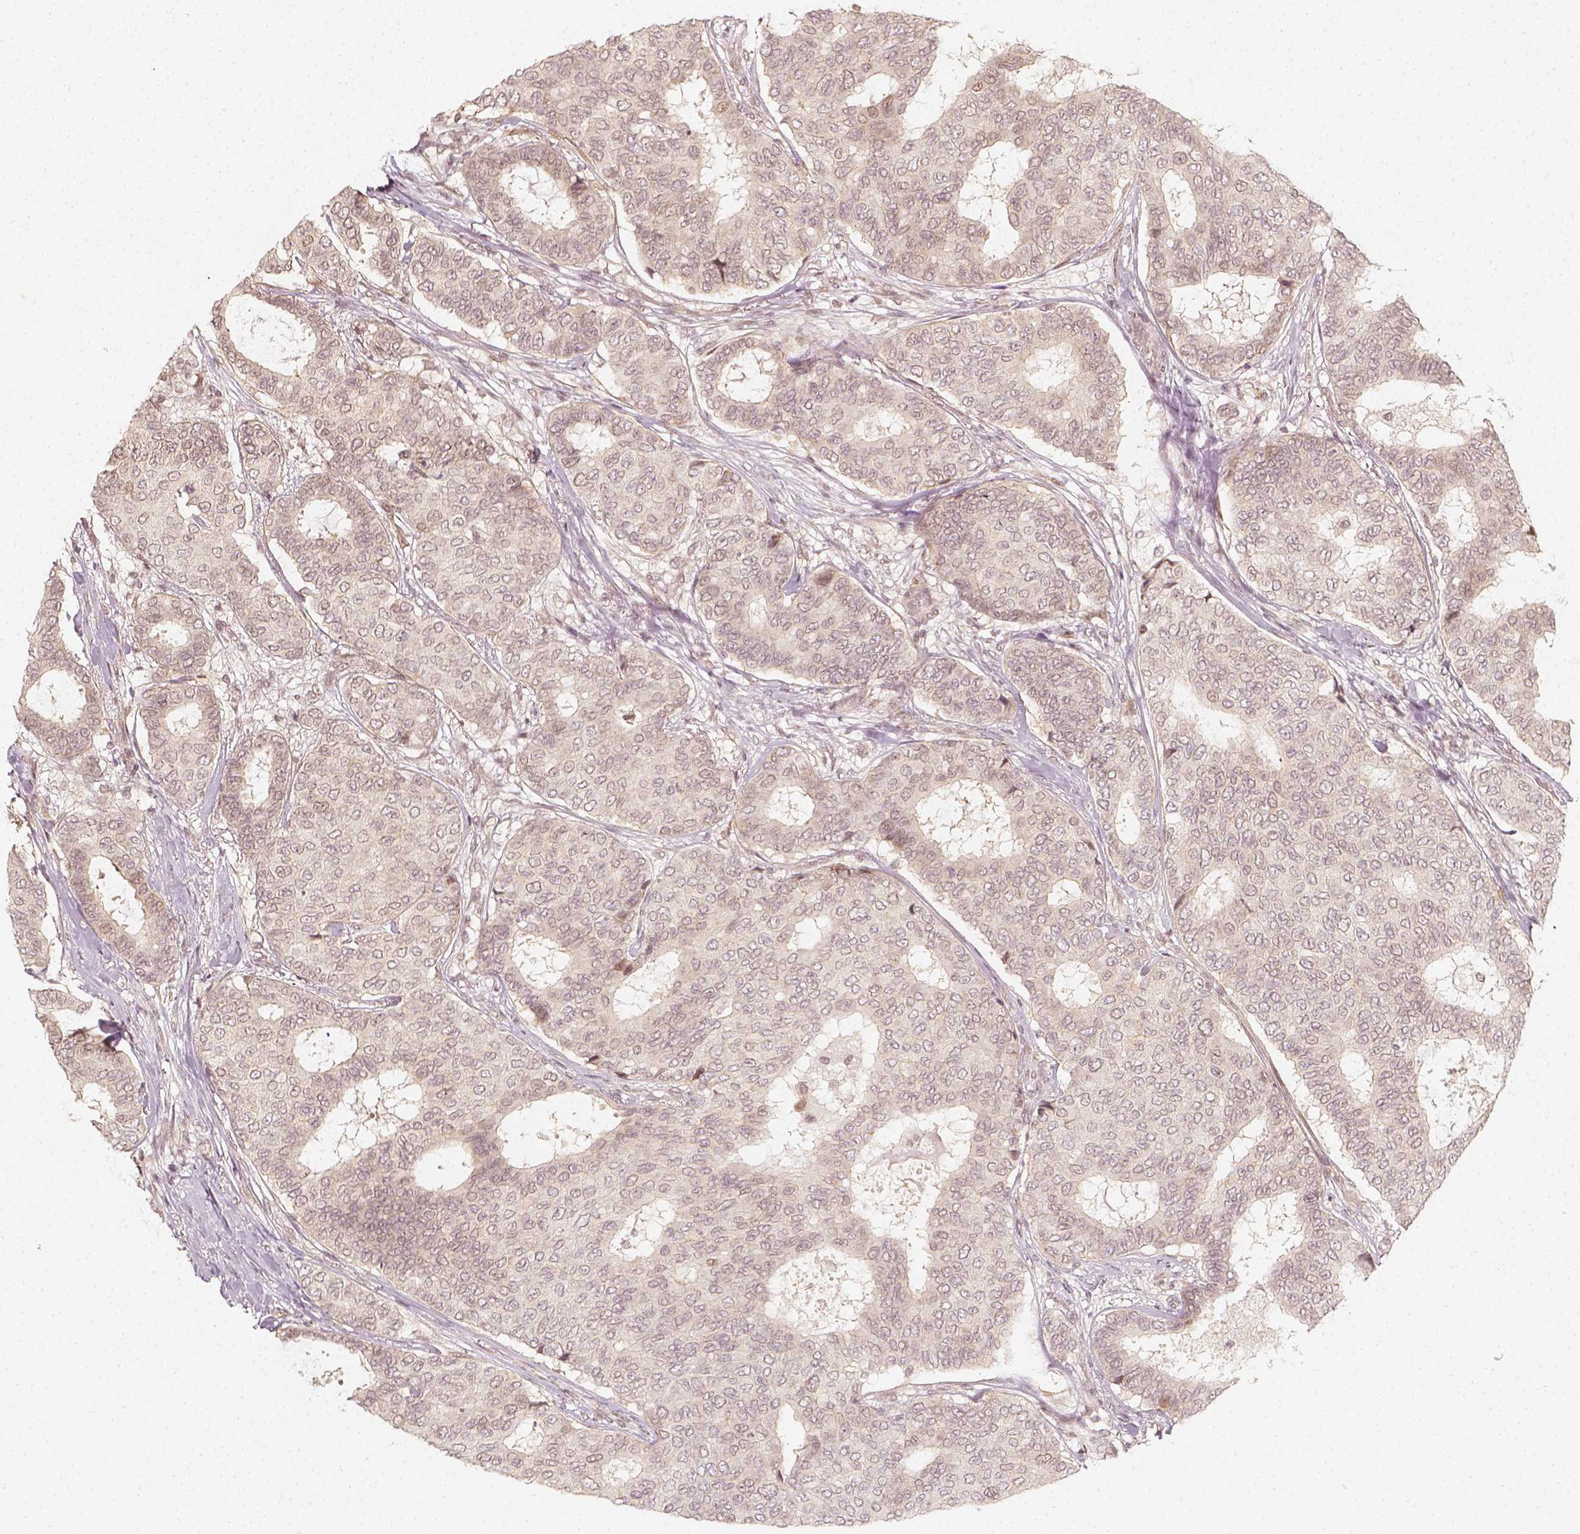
{"staining": {"intensity": "weak", "quantity": "<25%", "location": "nuclear"}, "tissue": "breast cancer", "cell_type": "Tumor cells", "image_type": "cancer", "snomed": [{"axis": "morphology", "description": "Duct carcinoma"}, {"axis": "topography", "description": "Breast"}], "caption": "High power microscopy photomicrograph of an immunohistochemistry photomicrograph of breast cancer (infiltrating ductal carcinoma), revealing no significant positivity in tumor cells.", "gene": "ZMAT3", "patient": {"sex": "female", "age": 75}}